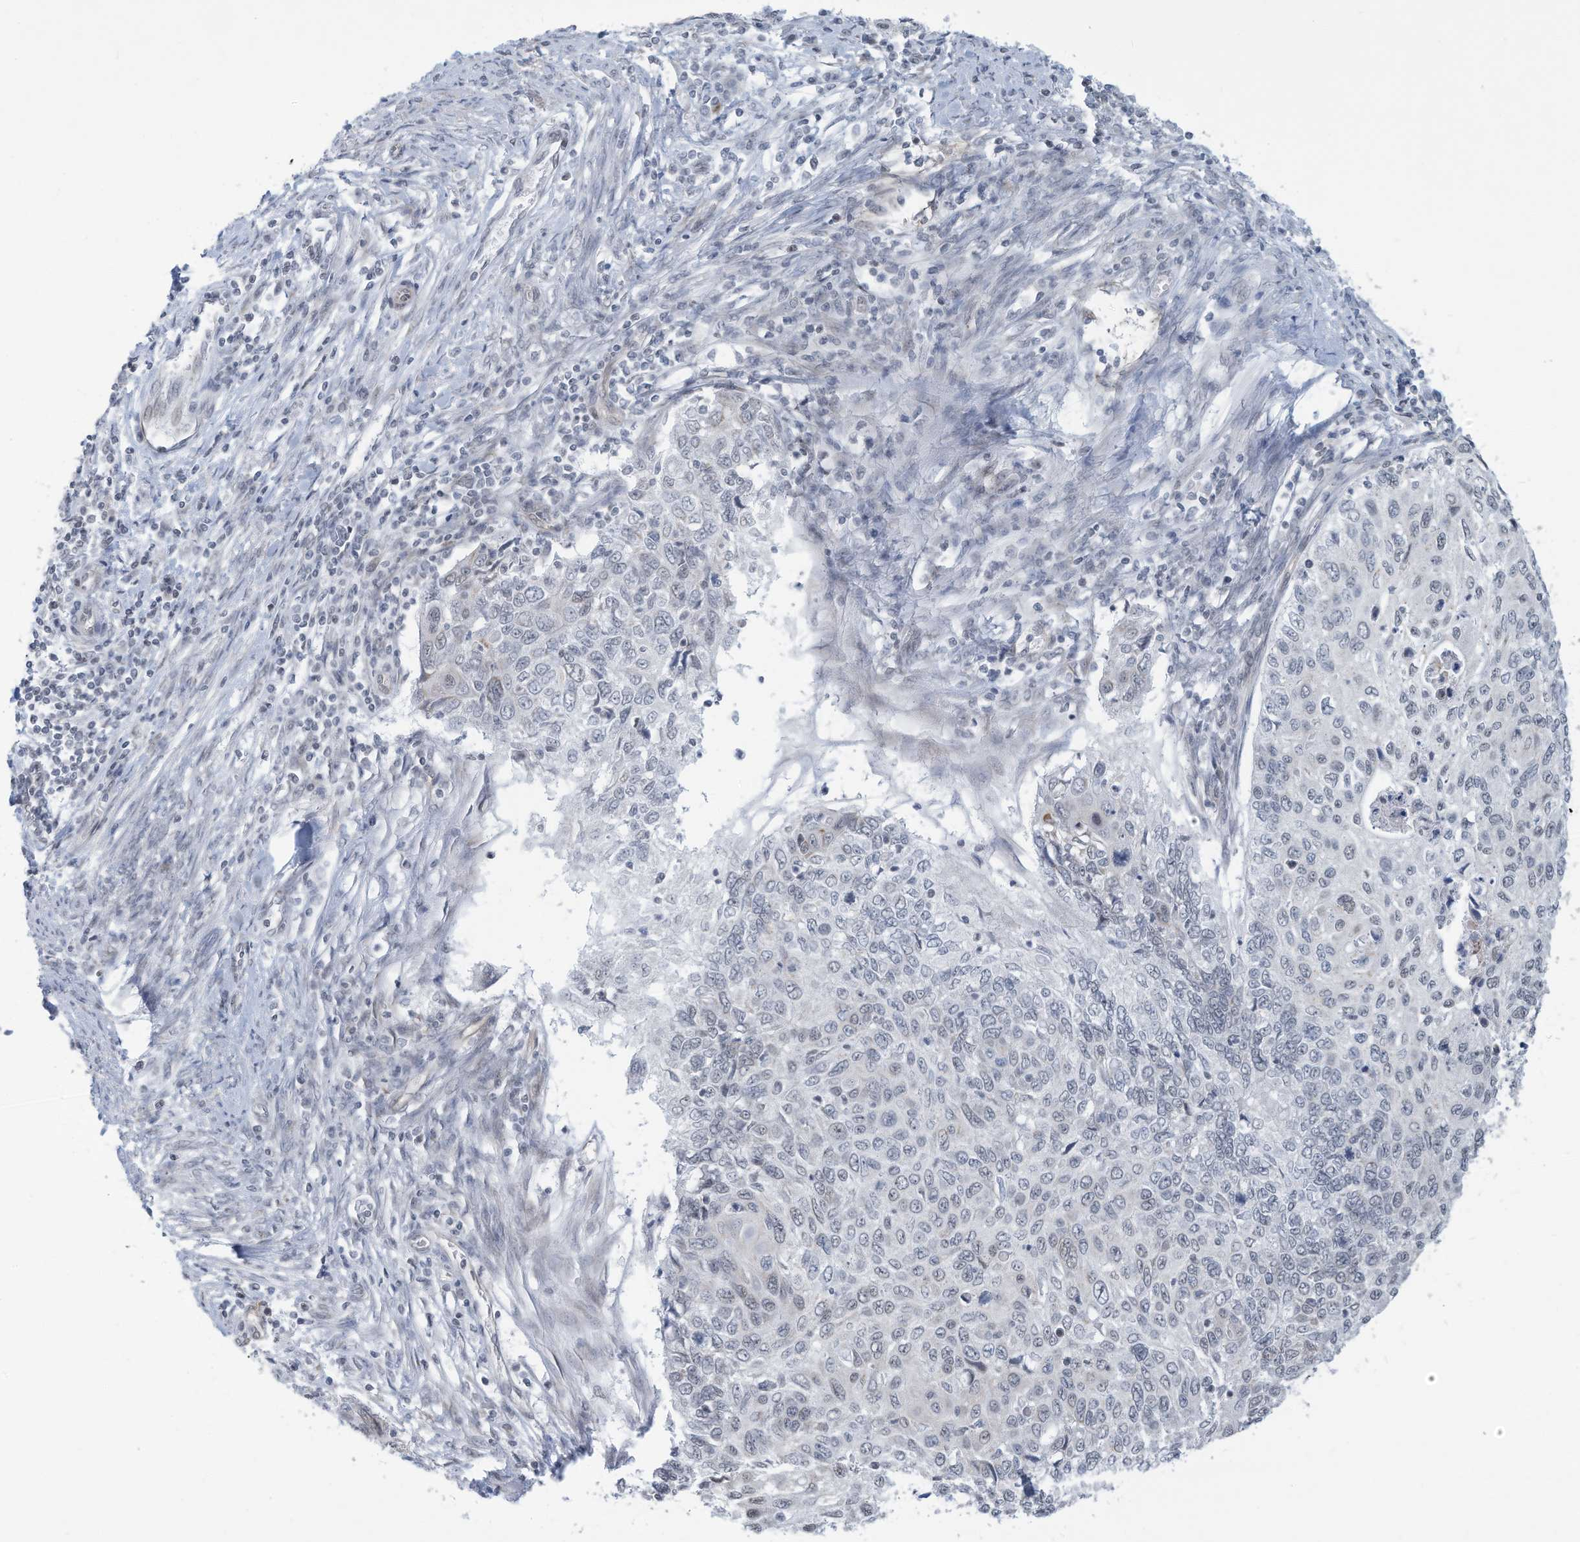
{"staining": {"intensity": "weak", "quantity": "<25%", "location": "nuclear"}, "tissue": "cervical cancer", "cell_type": "Tumor cells", "image_type": "cancer", "snomed": [{"axis": "morphology", "description": "Squamous cell carcinoma, NOS"}, {"axis": "topography", "description": "Cervix"}], "caption": "Tumor cells show no significant protein staining in squamous cell carcinoma (cervical).", "gene": "SARNP", "patient": {"sex": "female", "age": 70}}